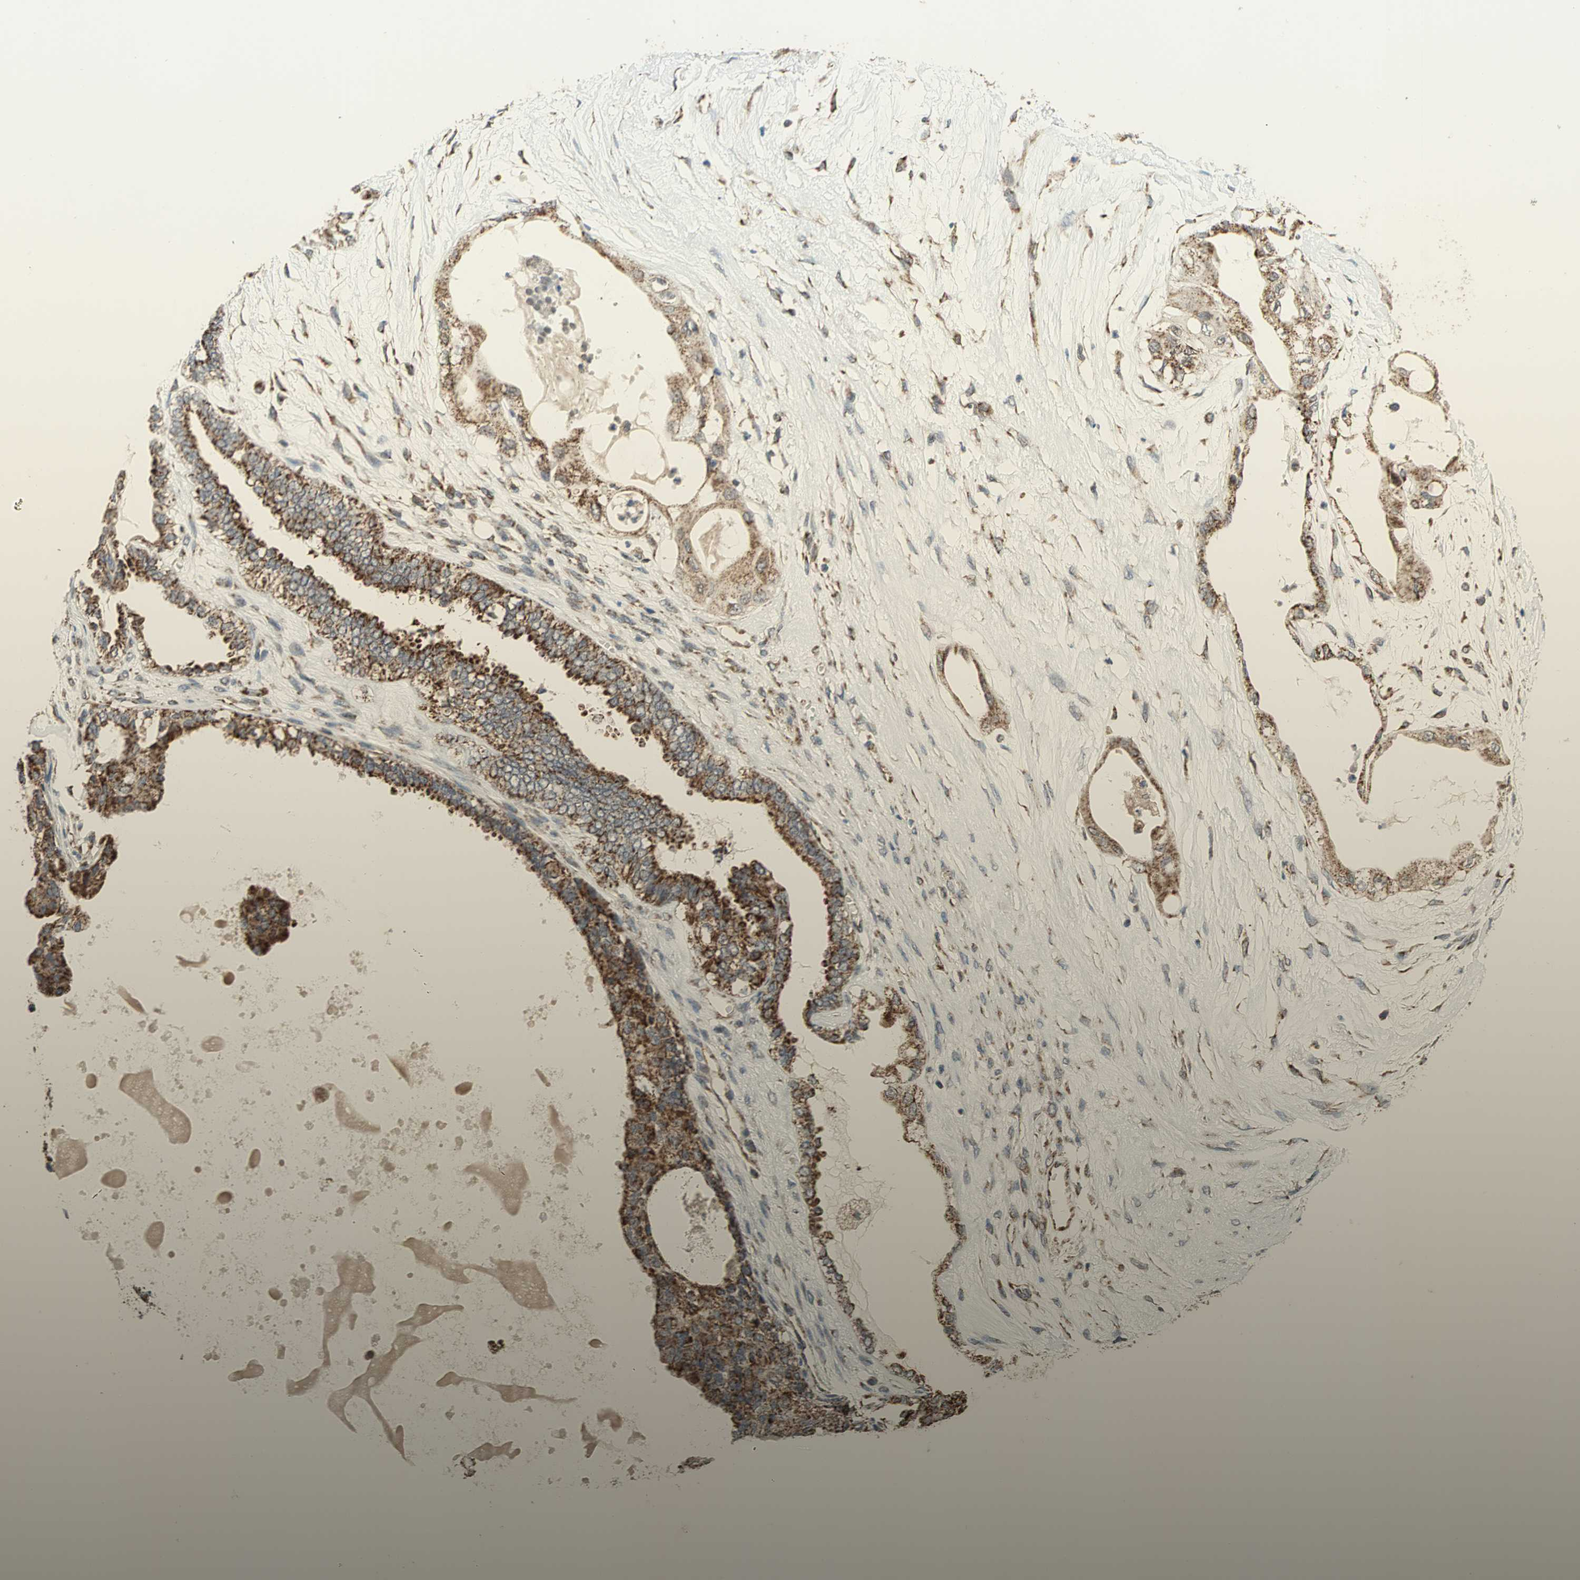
{"staining": {"intensity": "strong", "quantity": ">75%", "location": "cytoplasmic/membranous"}, "tissue": "ovarian cancer", "cell_type": "Tumor cells", "image_type": "cancer", "snomed": [{"axis": "morphology", "description": "Carcinoma, NOS"}, {"axis": "morphology", "description": "Carcinoma, endometroid"}, {"axis": "topography", "description": "Ovary"}], "caption": "Immunohistochemical staining of human ovarian endometroid carcinoma reveals high levels of strong cytoplasmic/membranous protein staining in approximately >75% of tumor cells. (brown staining indicates protein expression, while blue staining denotes nuclei).", "gene": "MRPS22", "patient": {"sex": "female", "age": 50}}